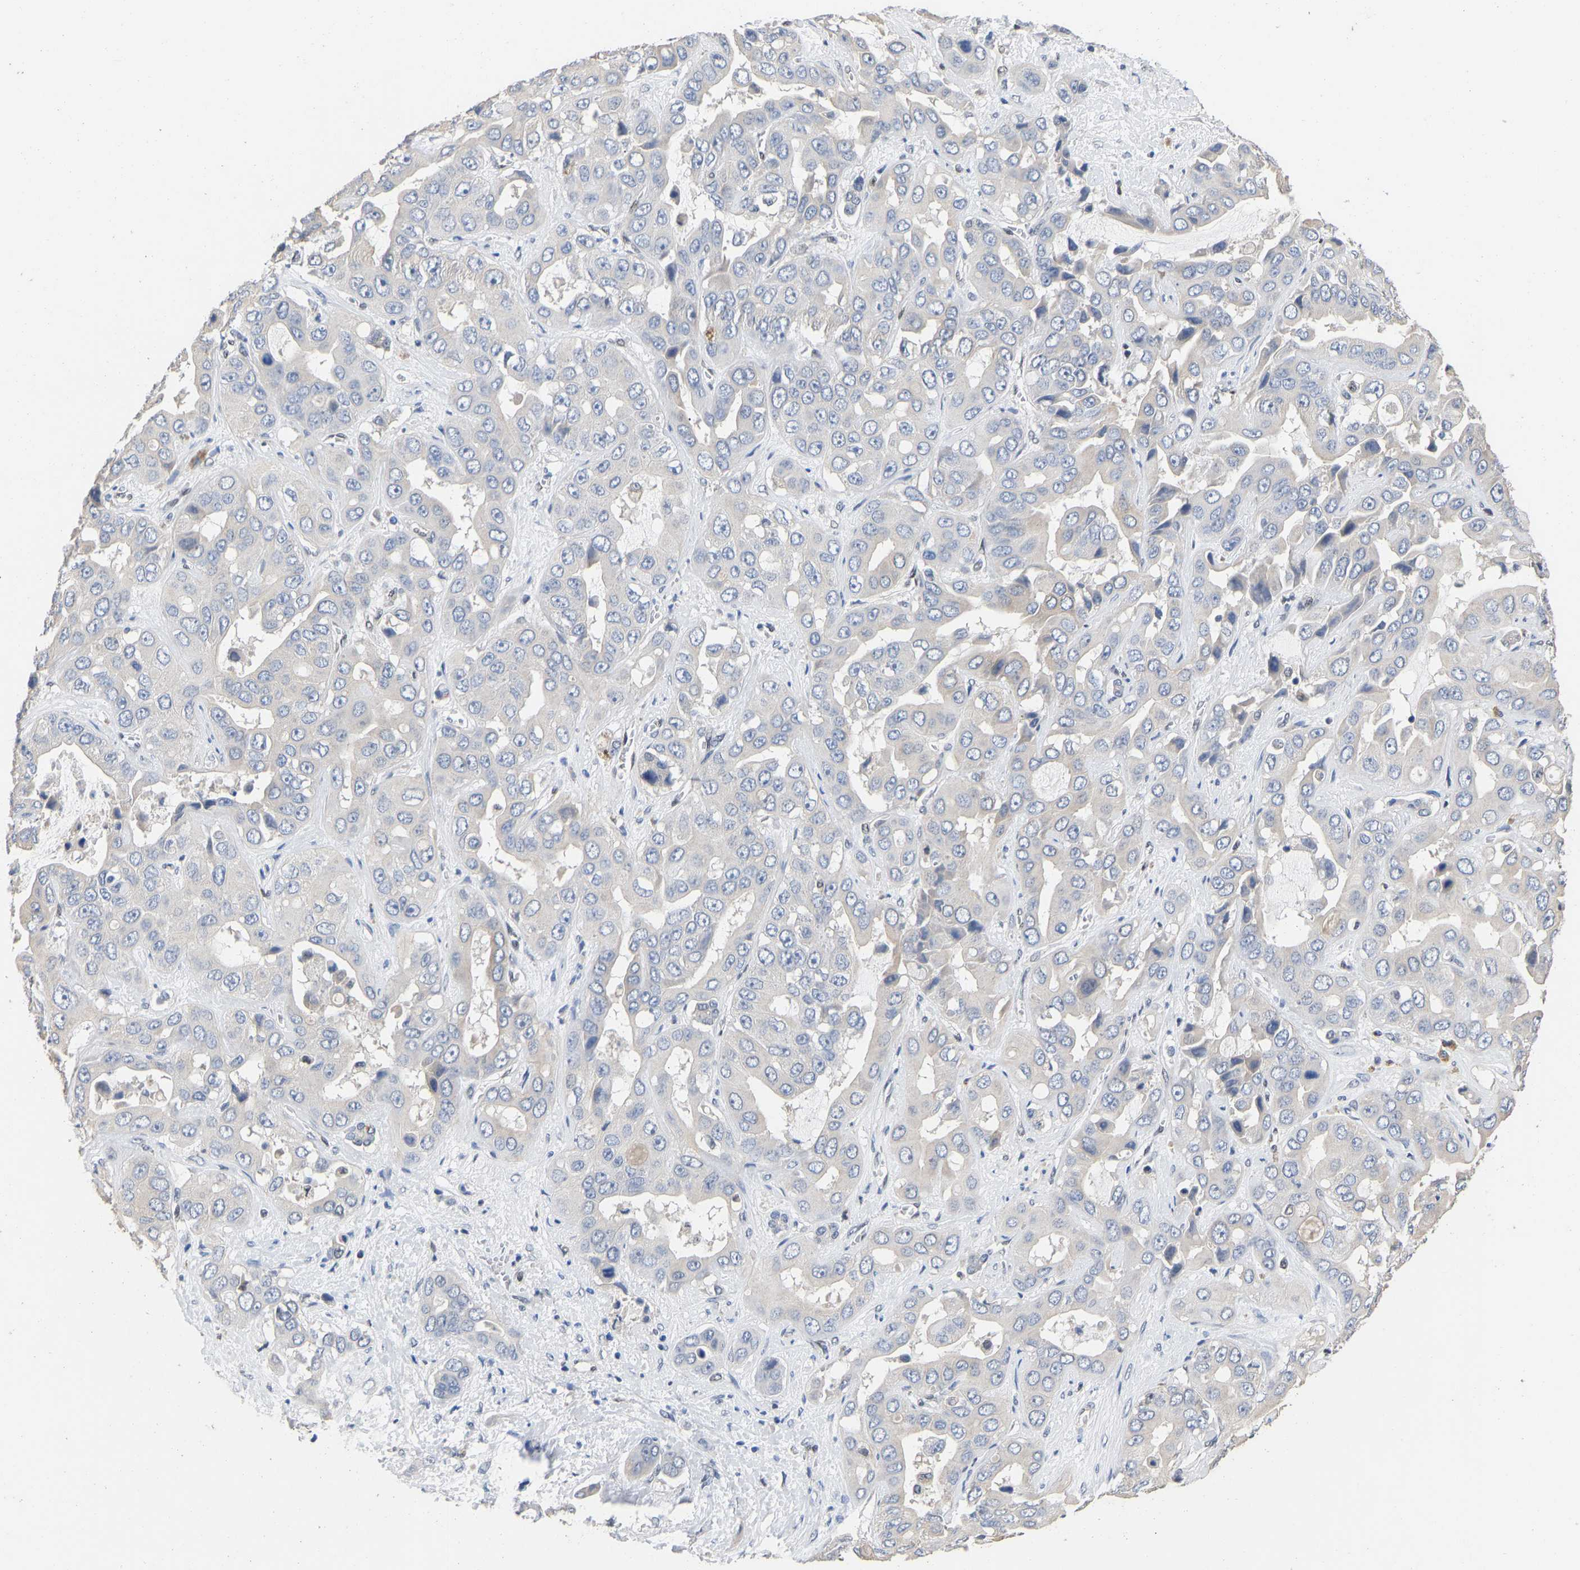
{"staining": {"intensity": "negative", "quantity": "none", "location": "none"}, "tissue": "liver cancer", "cell_type": "Tumor cells", "image_type": "cancer", "snomed": [{"axis": "morphology", "description": "Cholangiocarcinoma"}, {"axis": "topography", "description": "Liver"}], "caption": "Immunohistochemistry image of human cholangiocarcinoma (liver) stained for a protein (brown), which displays no expression in tumor cells. Brightfield microscopy of IHC stained with DAB (3,3'-diaminobenzidine) (brown) and hematoxylin (blue), captured at high magnification.", "gene": "QKI", "patient": {"sex": "female", "age": 52}}